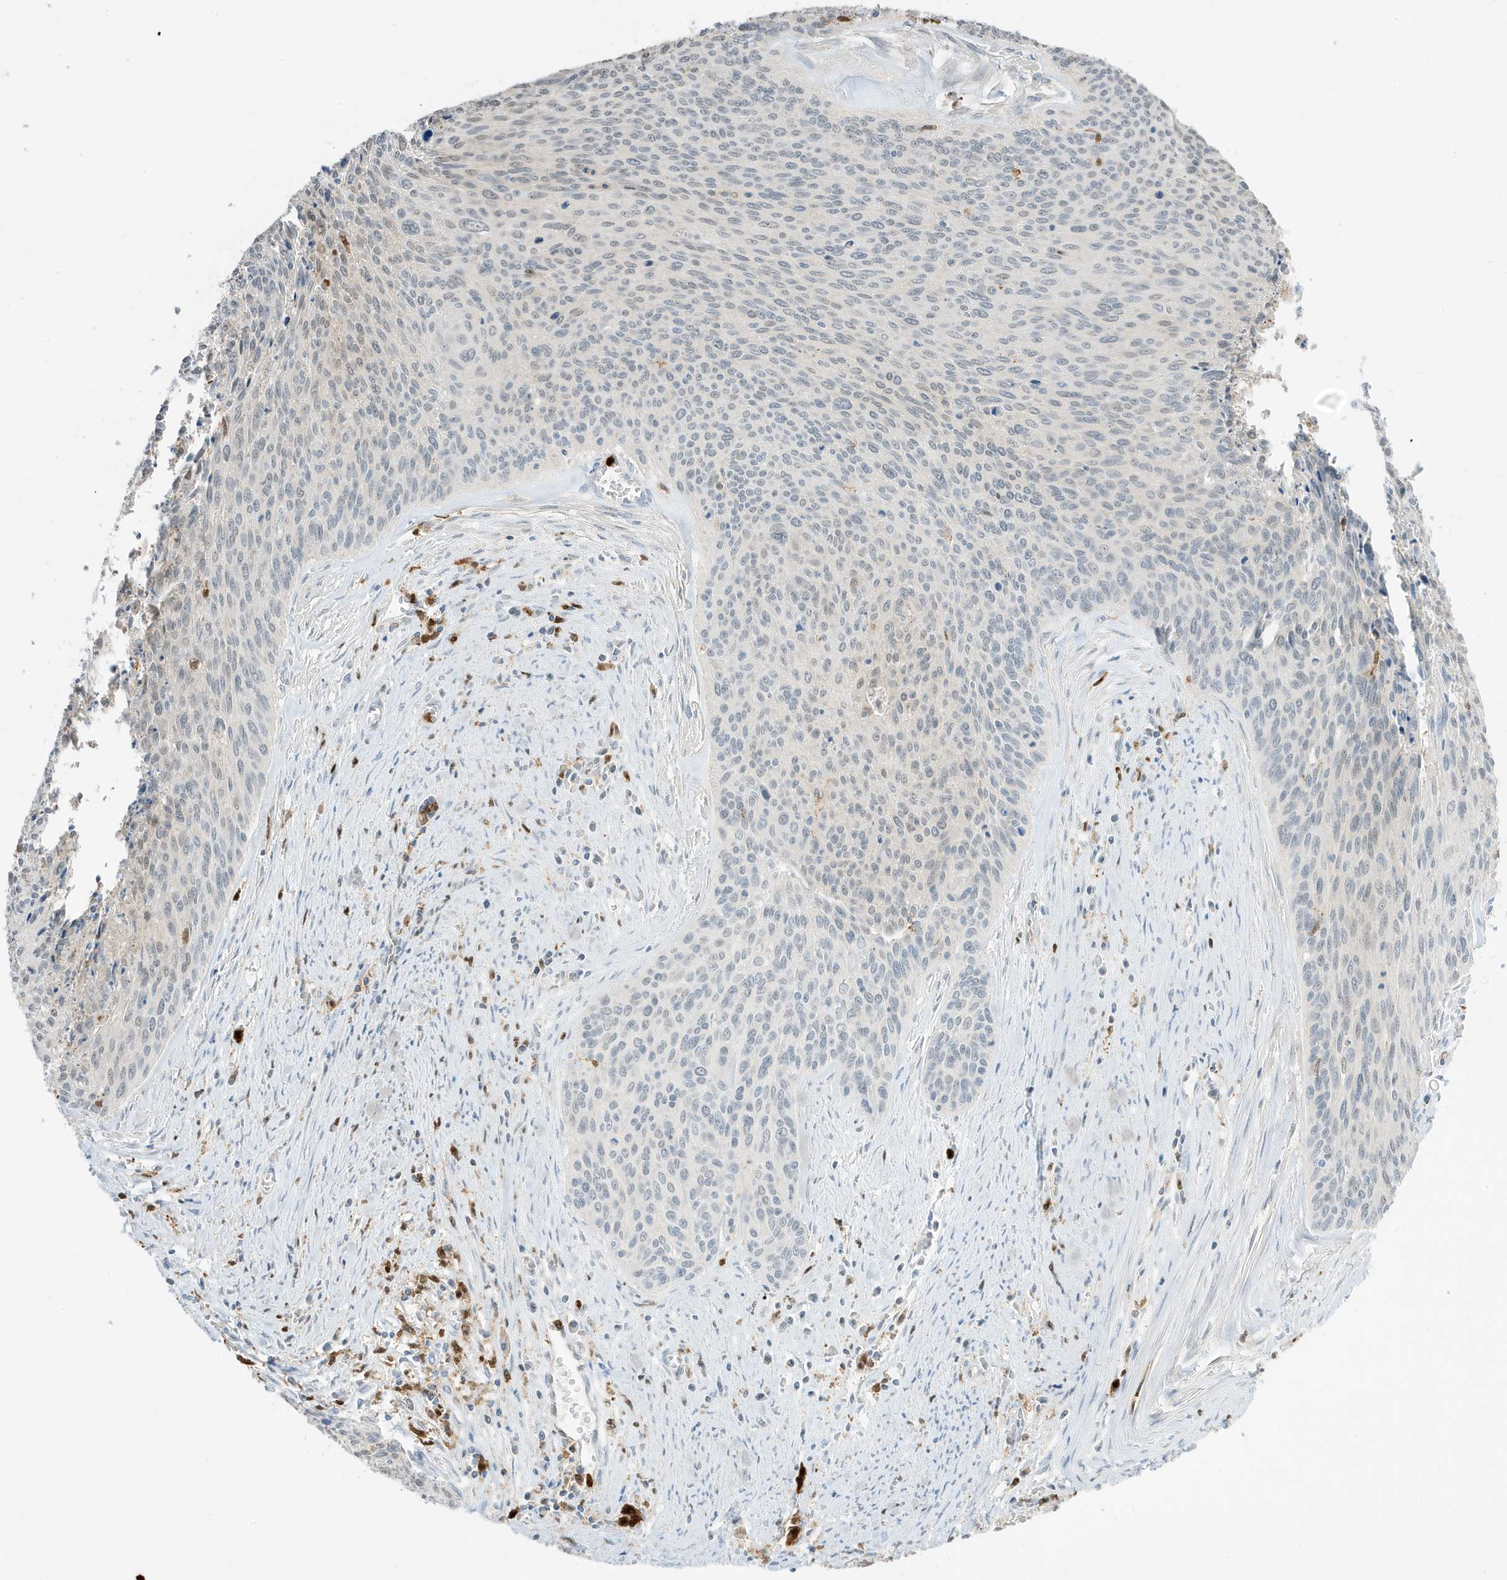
{"staining": {"intensity": "negative", "quantity": "none", "location": "none"}, "tissue": "cervical cancer", "cell_type": "Tumor cells", "image_type": "cancer", "snomed": [{"axis": "morphology", "description": "Squamous cell carcinoma, NOS"}, {"axis": "topography", "description": "Cervix"}], "caption": "A high-resolution micrograph shows immunohistochemistry staining of cervical squamous cell carcinoma, which shows no significant staining in tumor cells.", "gene": "GCA", "patient": {"sex": "female", "age": 55}}